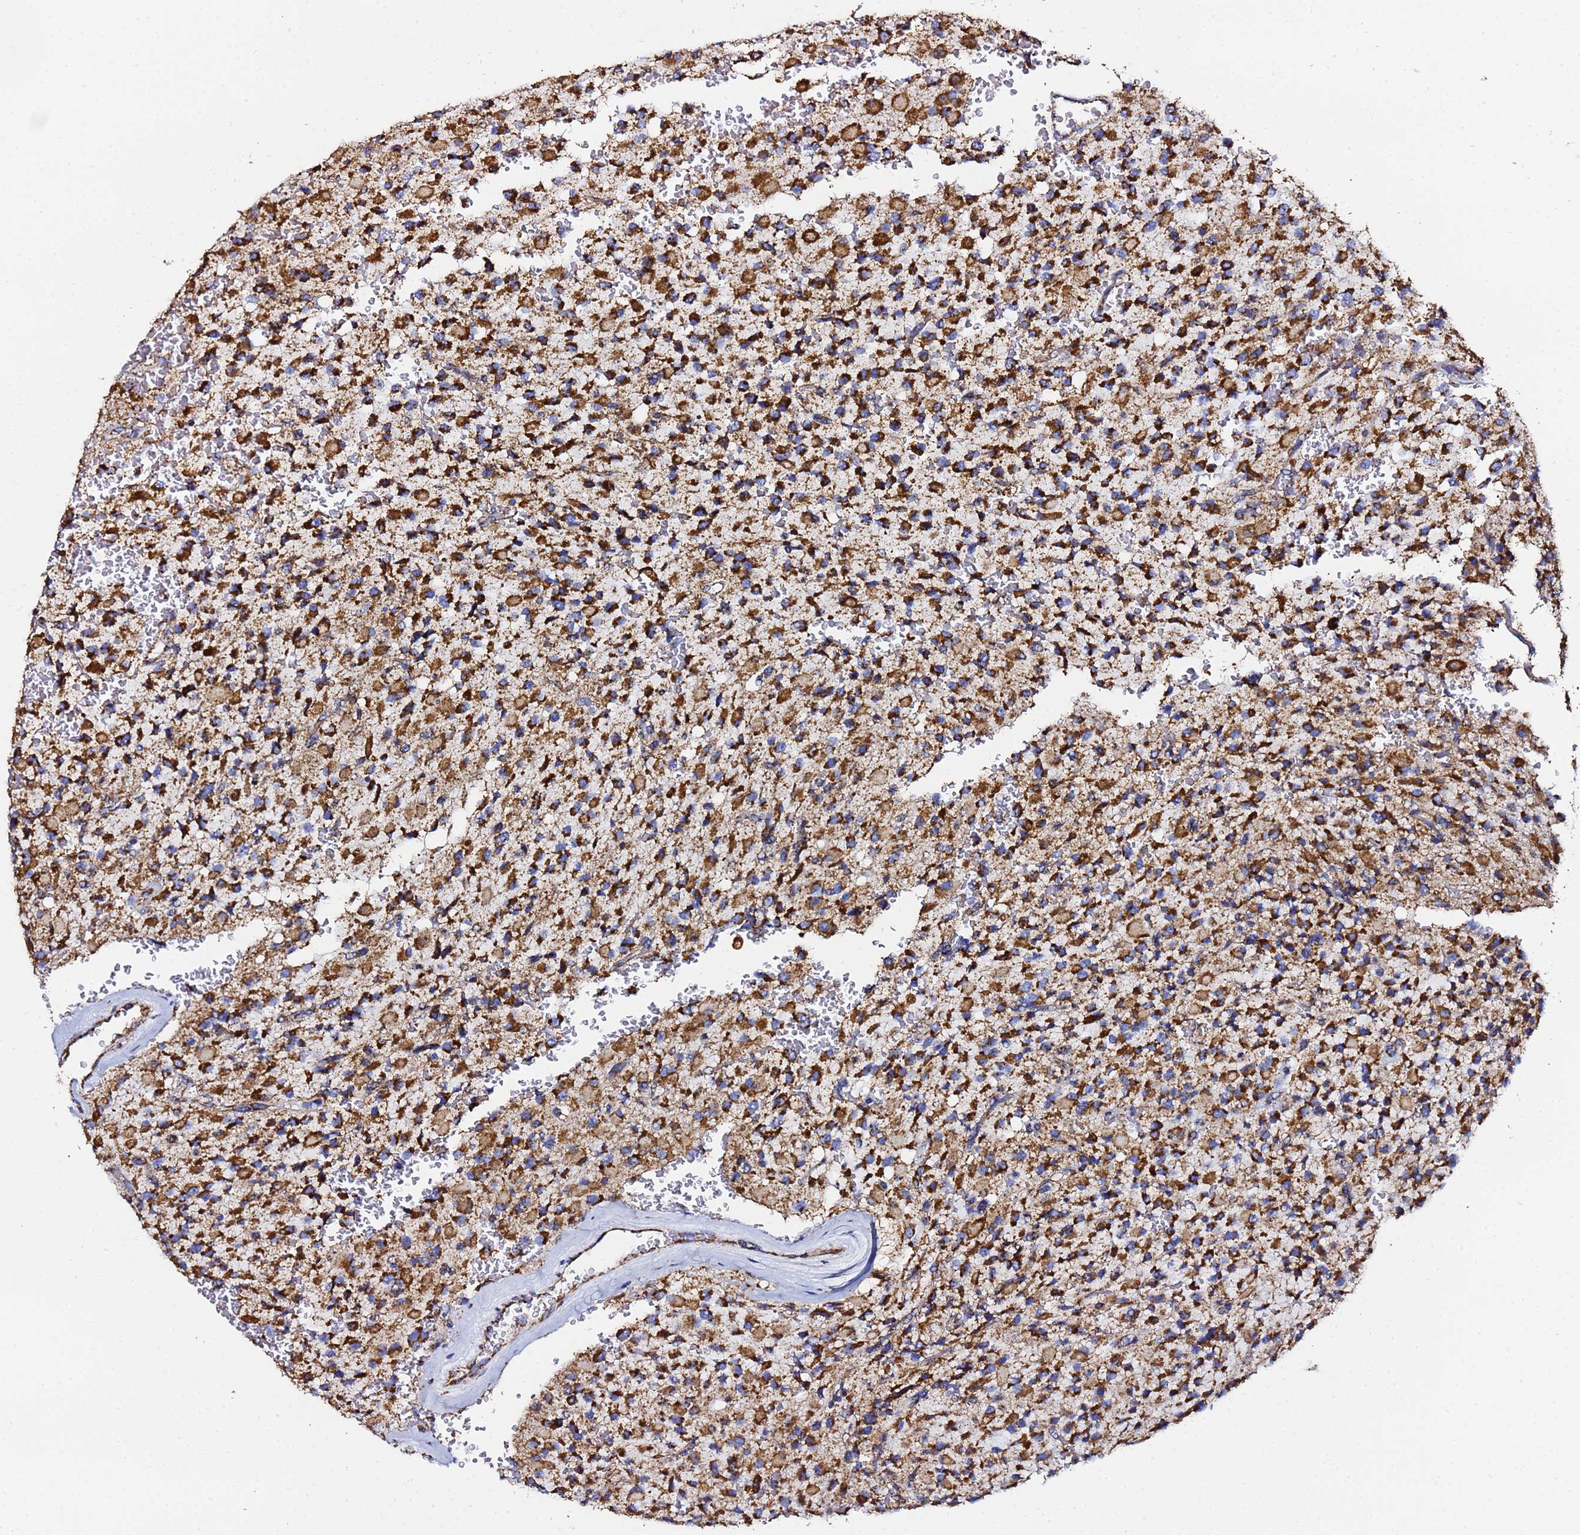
{"staining": {"intensity": "strong", "quantity": ">75%", "location": "cytoplasmic/membranous"}, "tissue": "glioma", "cell_type": "Tumor cells", "image_type": "cancer", "snomed": [{"axis": "morphology", "description": "Glioma, malignant, High grade"}, {"axis": "topography", "description": "Brain"}], "caption": "Strong cytoplasmic/membranous protein staining is appreciated in about >75% of tumor cells in malignant glioma (high-grade). Nuclei are stained in blue.", "gene": "PHB2", "patient": {"sex": "male", "age": 34}}